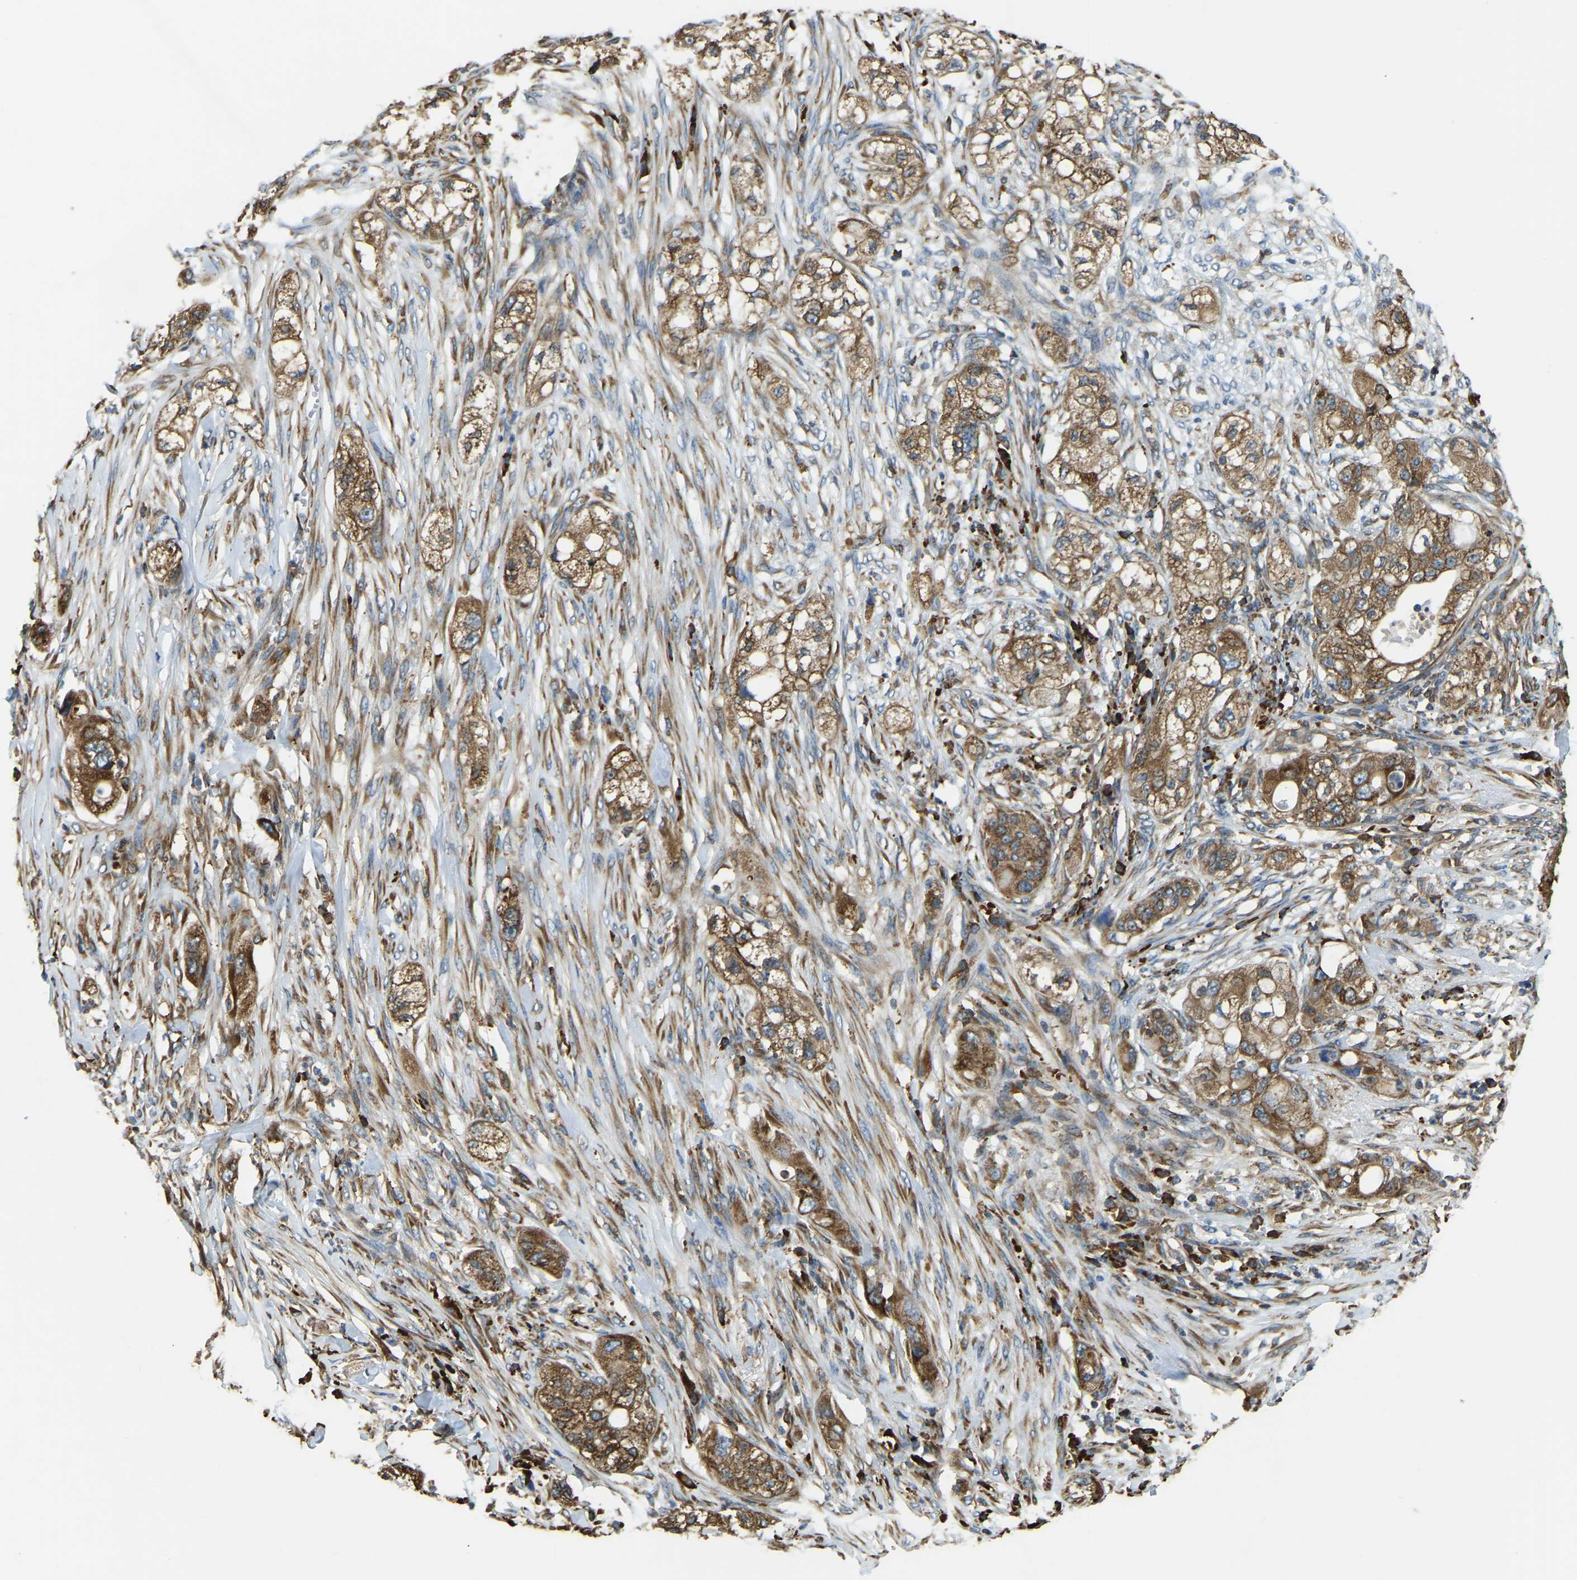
{"staining": {"intensity": "moderate", "quantity": ">75%", "location": "cytoplasmic/membranous"}, "tissue": "pancreatic cancer", "cell_type": "Tumor cells", "image_type": "cancer", "snomed": [{"axis": "morphology", "description": "Adenocarcinoma, NOS"}, {"axis": "topography", "description": "Pancreas"}], "caption": "Immunohistochemical staining of human pancreatic adenocarcinoma displays medium levels of moderate cytoplasmic/membranous staining in about >75% of tumor cells.", "gene": "RNF115", "patient": {"sex": "female", "age": 78}}